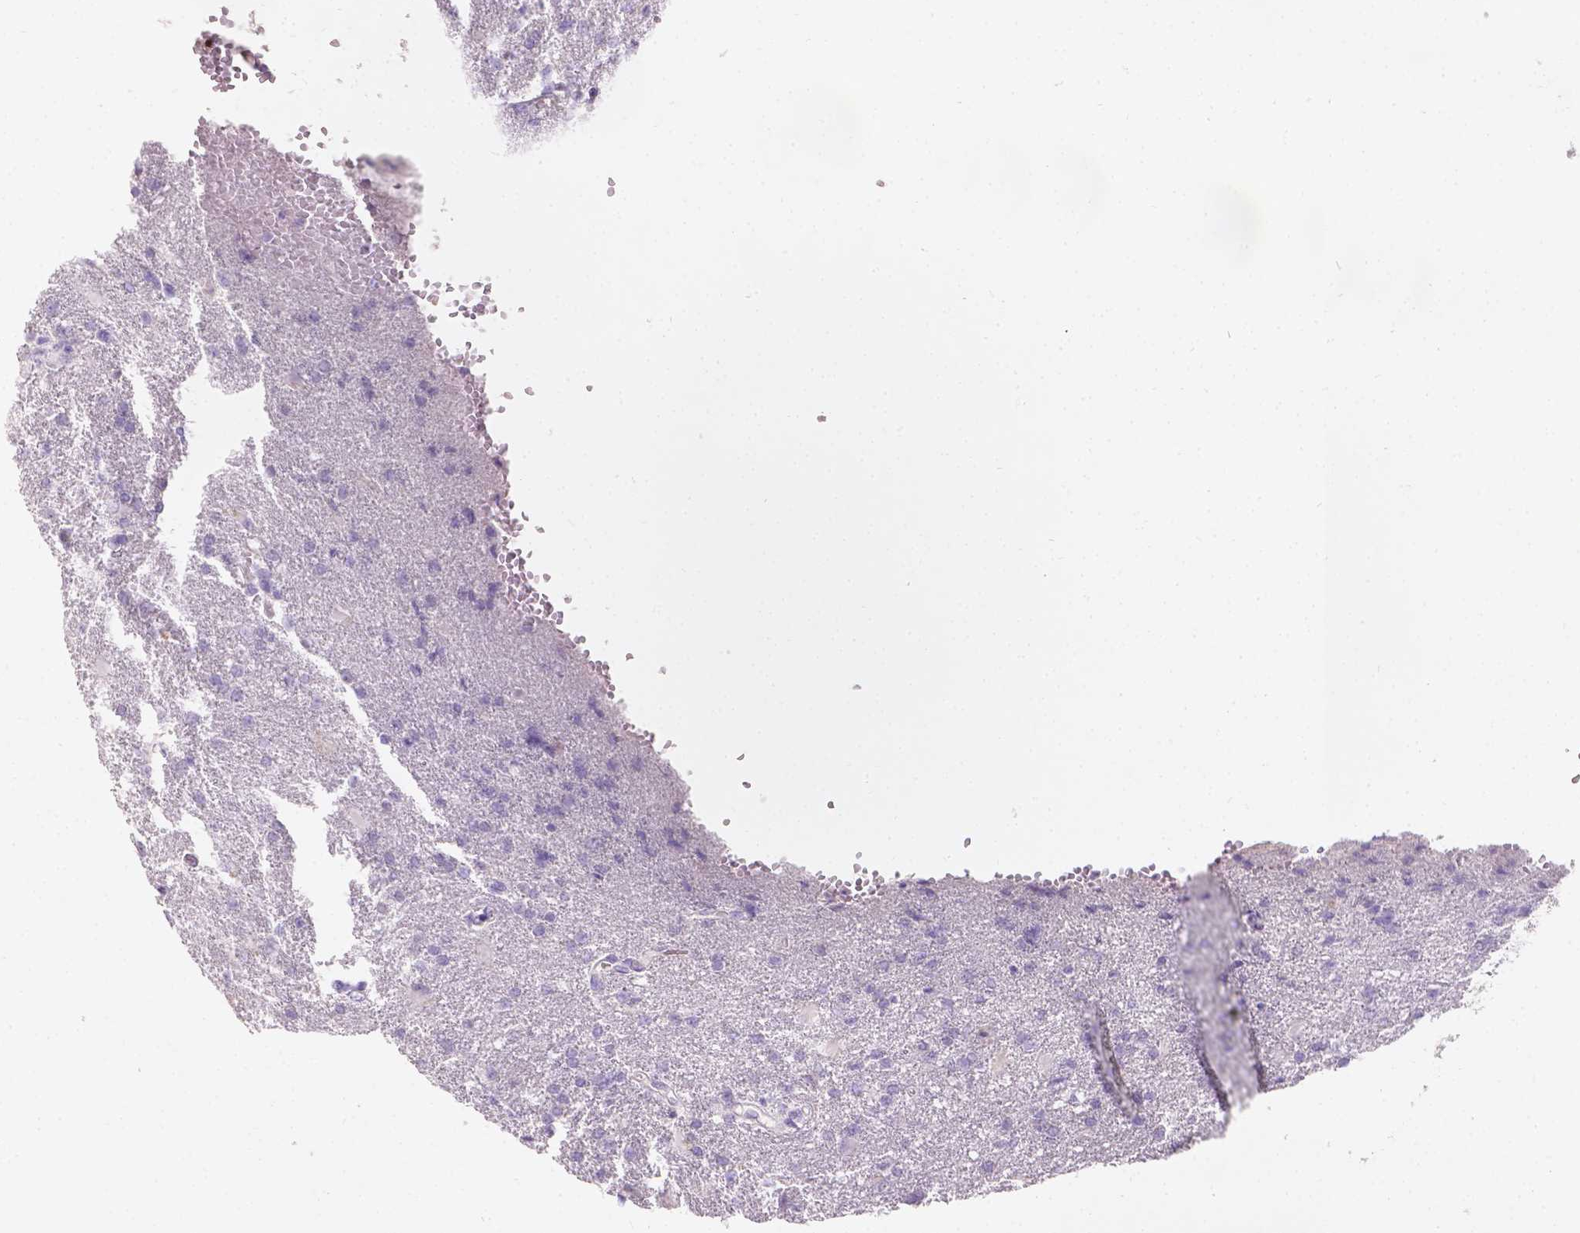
{"staining": {"intensity": "negative", "quantity": "none", "location": "none"}, "tissue": "glioma", "cell_type": "Tumor cells", "image_type": "cancer", "snomed": [{"axis": "morphology", "description": "Glioma, malignant, High grade"}, {"axis": "topography", "description": "Brain"}], "caption": "The histopathology image reveals no staining of tumor cells in malignant high-grade glioma.", "gene": "GAL3ST2", "patient": {"sex": "male", "age": 68}}